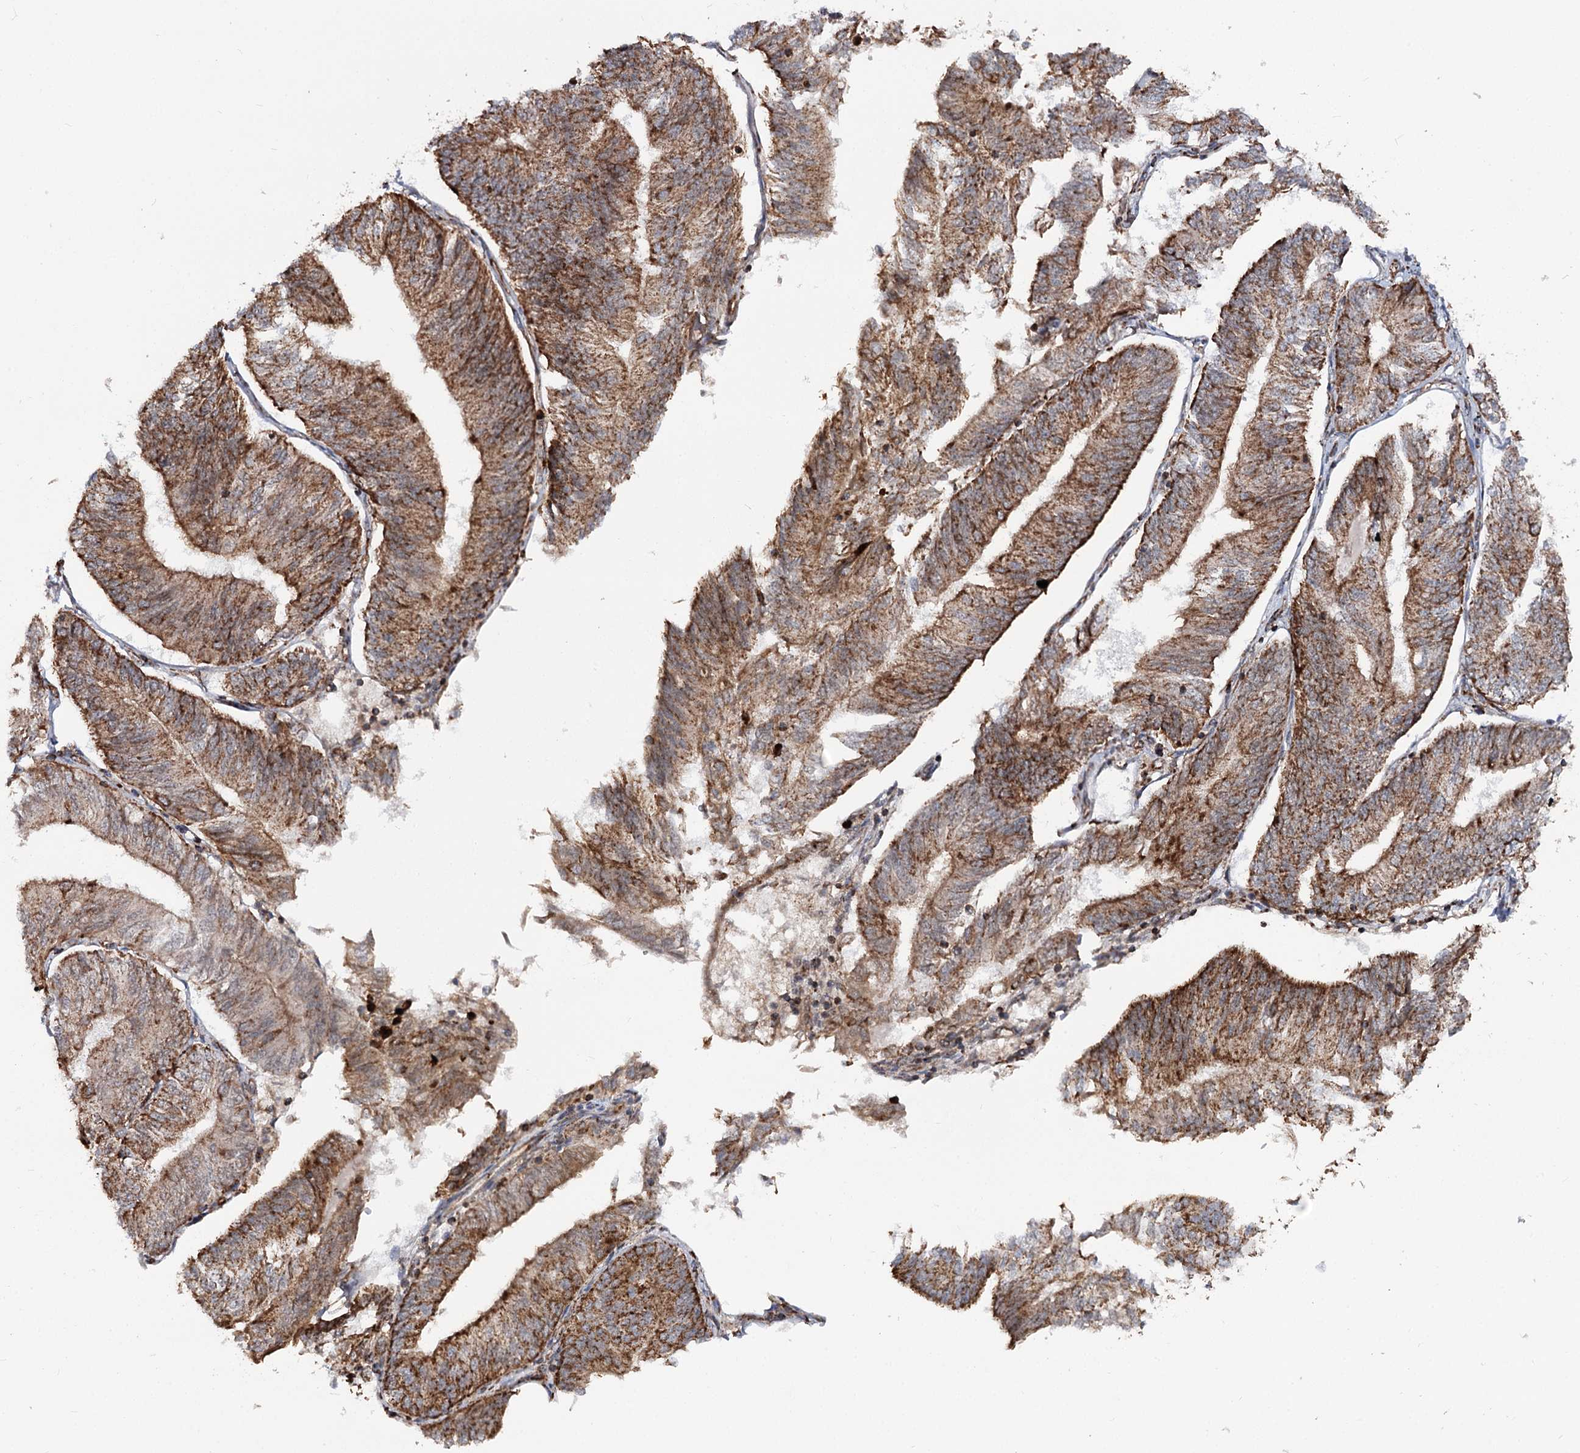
{"staining": {"intensity": "moderate", "quantity": ">75%", "location": "cytoplasmic/membranous"}, "tissue": "endometrial cancer", "cell_type": "Tumor cells", "image_type": "cancer", "snomed": [{"axis": "morphology", "description": "Adenocarcinoma, NOS"}, {"axis": "topography", "description": "Endometrium"}], "caption": "About >75% of tumor cells in human endometrial adenocarcinoma exhibit moderate cytoplasmic/membranous protein positivity as visualized by brown immunohistochemical staining.", "gene": "FGFR1OP2", "patient": {"sex": "female", "age": 58}}